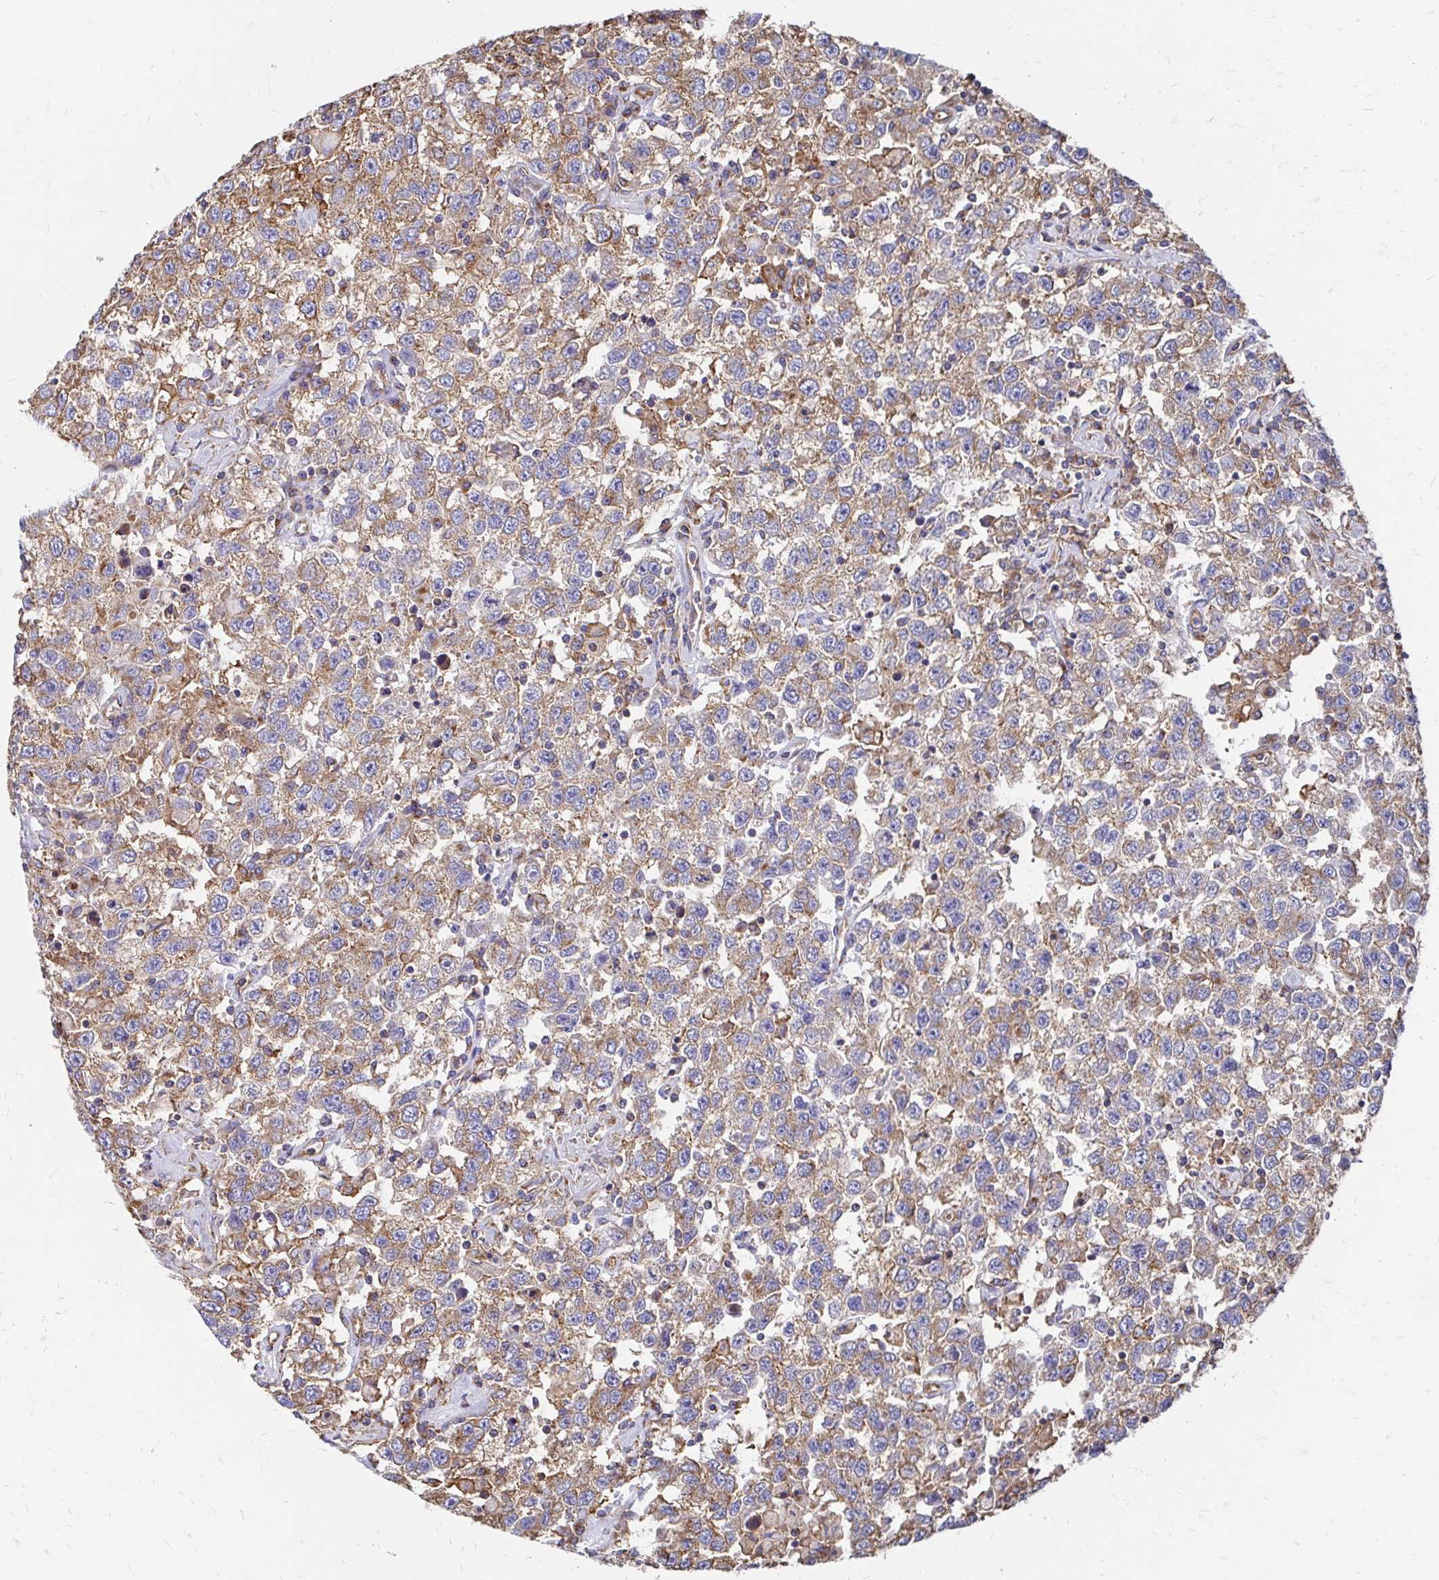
{"staining": {"intensity": "weak", "quantity": ">75%", "location": "cytoplasmic/membranous"}, "tissue": "testis cancer", "cell_type": "Tumor cells", "image_type": "cancer", "snomed": [{"axis": "morphology", "description": "Seminoma, NOS"}, {"axis": "topography", "description": "Testis"}], "caption": "About >75% of tumor cells in testis cancer (seminoma) show weak cytoplasmic/membranous protein expression as visualized by brown immunohistochemical staining.", "gene": "CLTC", "patient": {"sex": "male", "age": 41}}